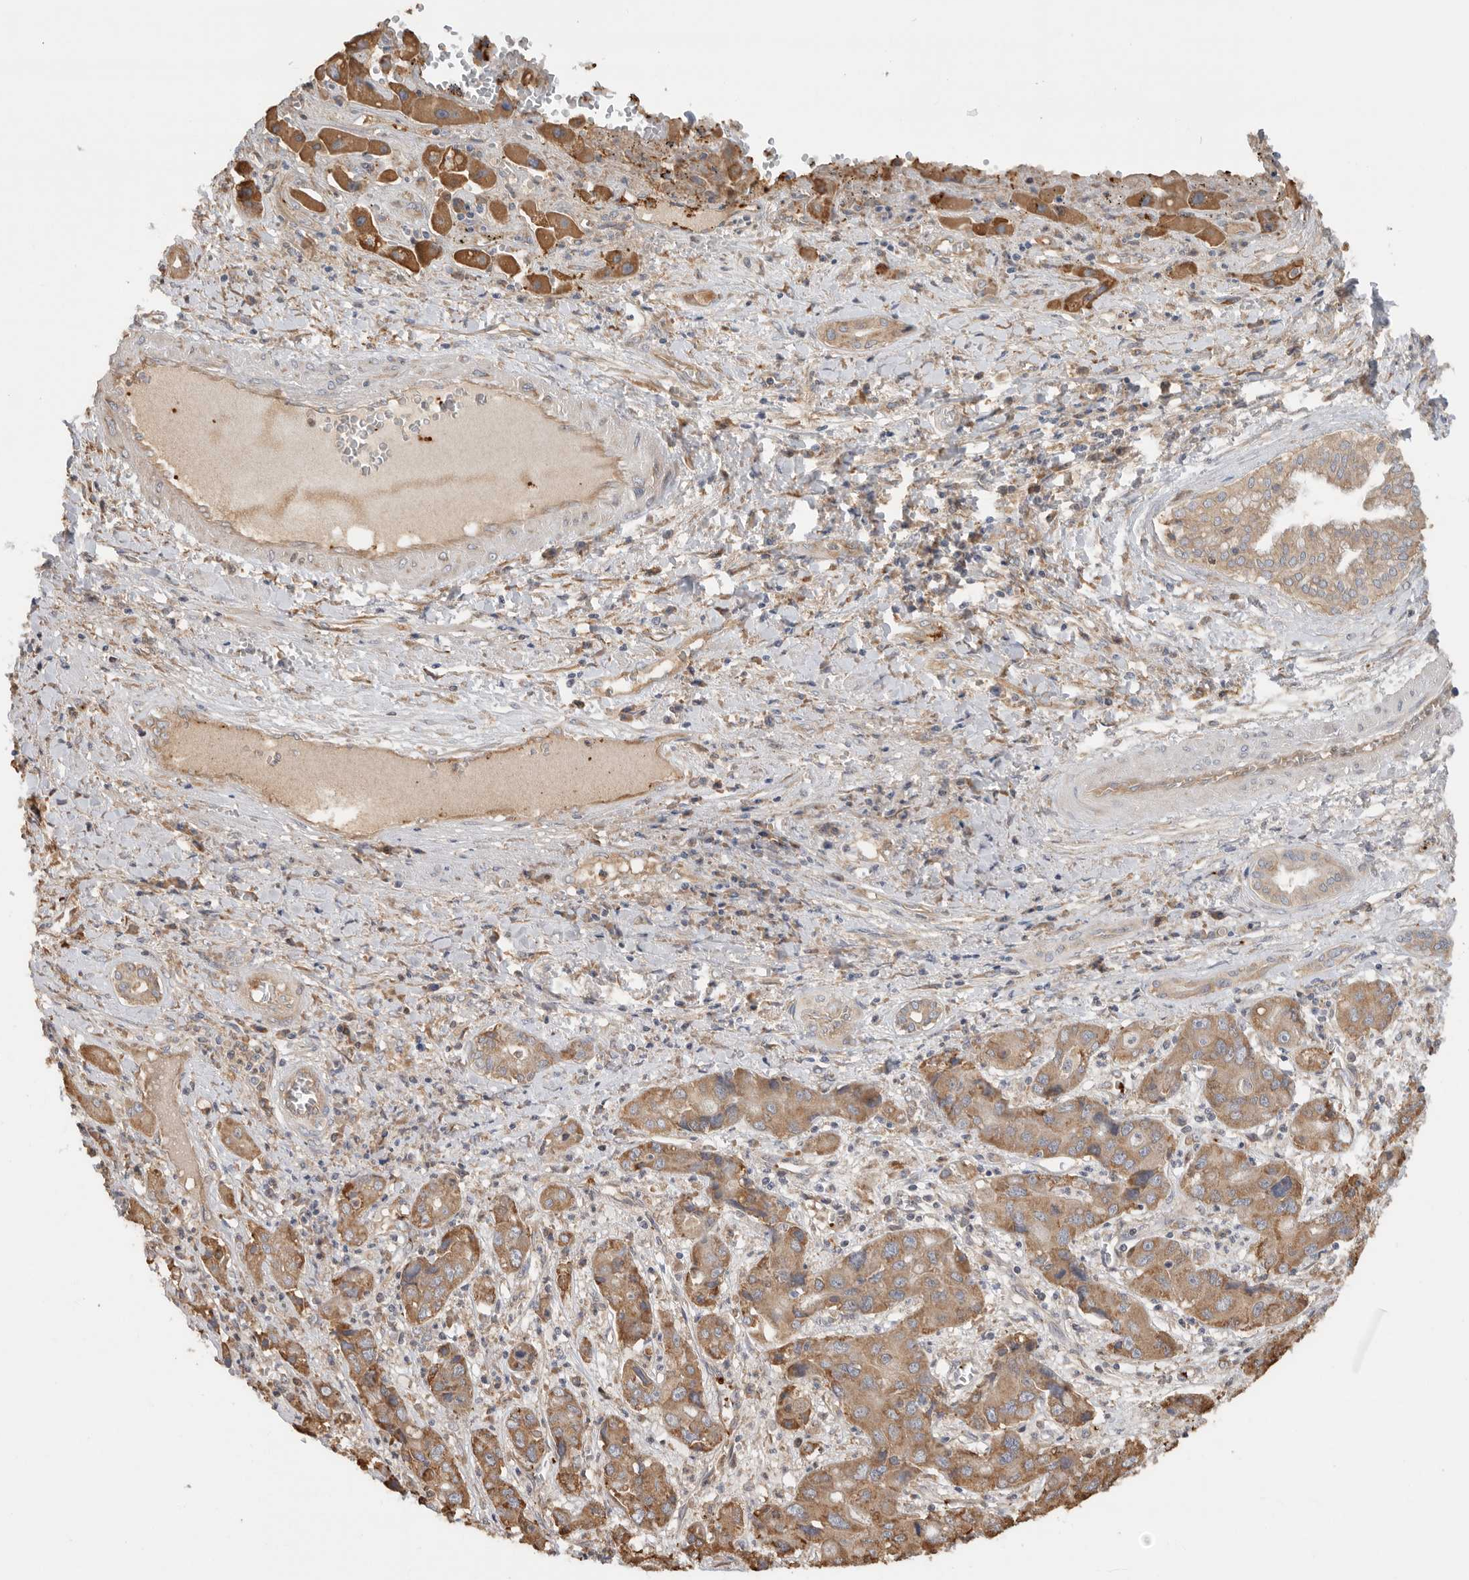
{"staining": {"intensity": "moderate", "quantity": ">75%", "location": "cytoplasmic/membranous"}, "tissue": "liver cancer", "cell_type": "Tumor cells", "image_type": "cancer", "snomed": [{"axis": "morphology", "description": "Cholangiocarcinoma"}, {"axis": "topography", "description": "Liver"}], "caption": "Liver cholangiocarcinoma stained for a protein demonstrates moderate cytoplasmic/membranous positivity in tumor cells.", "gene": "CDC42BPB", "patient": {"sex": "male", "age": 67}}